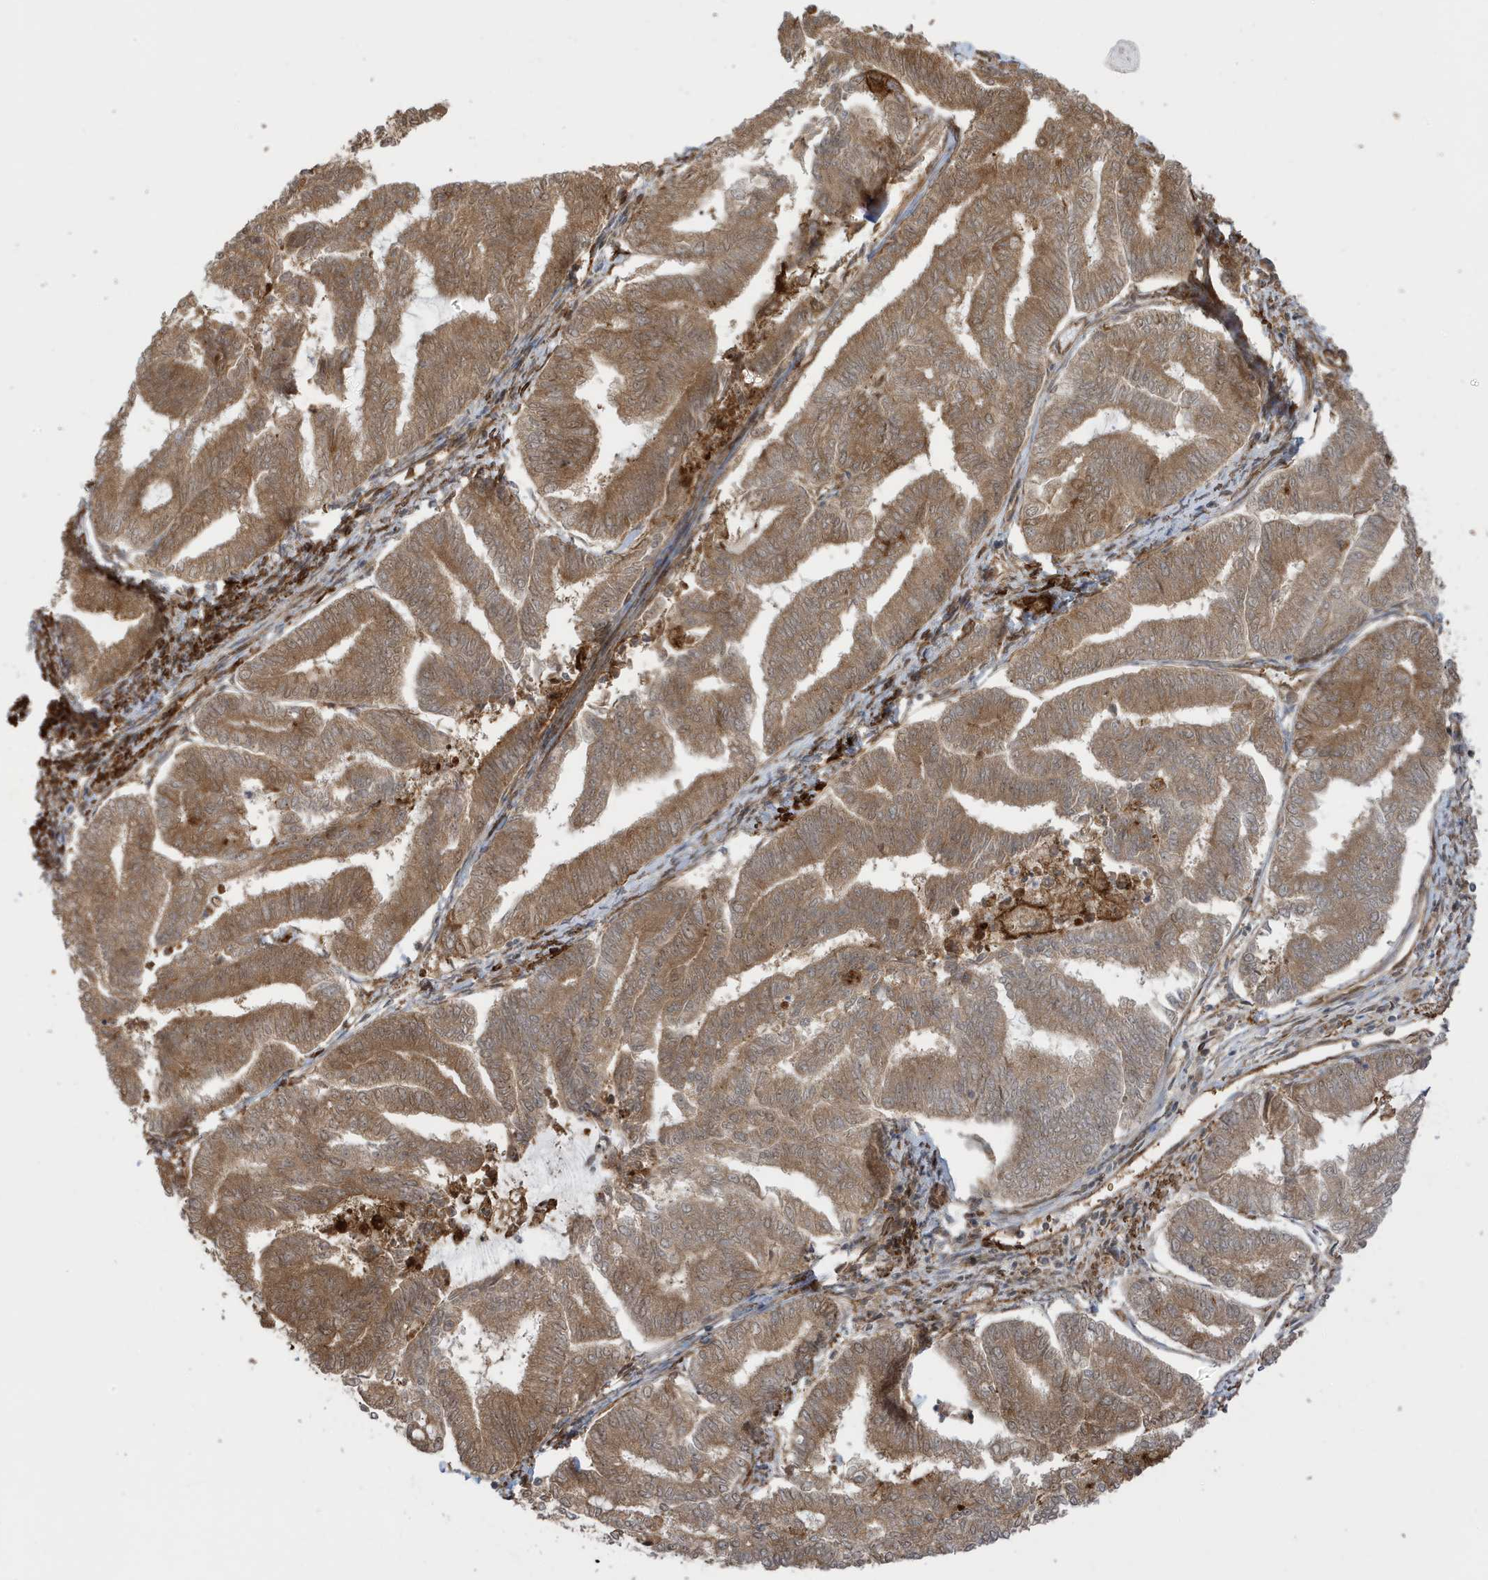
{"staining": {"intensity": "moderate", "quantity": ">75%", "location": "cytoplasmic/membranous"}, "tissue": "endometrial cancer", "cell_type": "Tumor cells", "image_type": "cancer", "snomed": [{"axis": "morphology", "description": "Adenocarcinoma, NOS"}, {"axis": "topography", "description": "Endometrium"}], "caption": "Human adenocarcinoma (endometrial) stained with a protein marker reveals moderate staining in tumor cells.", "gene": "CDC42EP3", "patient": {"sex": "female", "age": 79}}